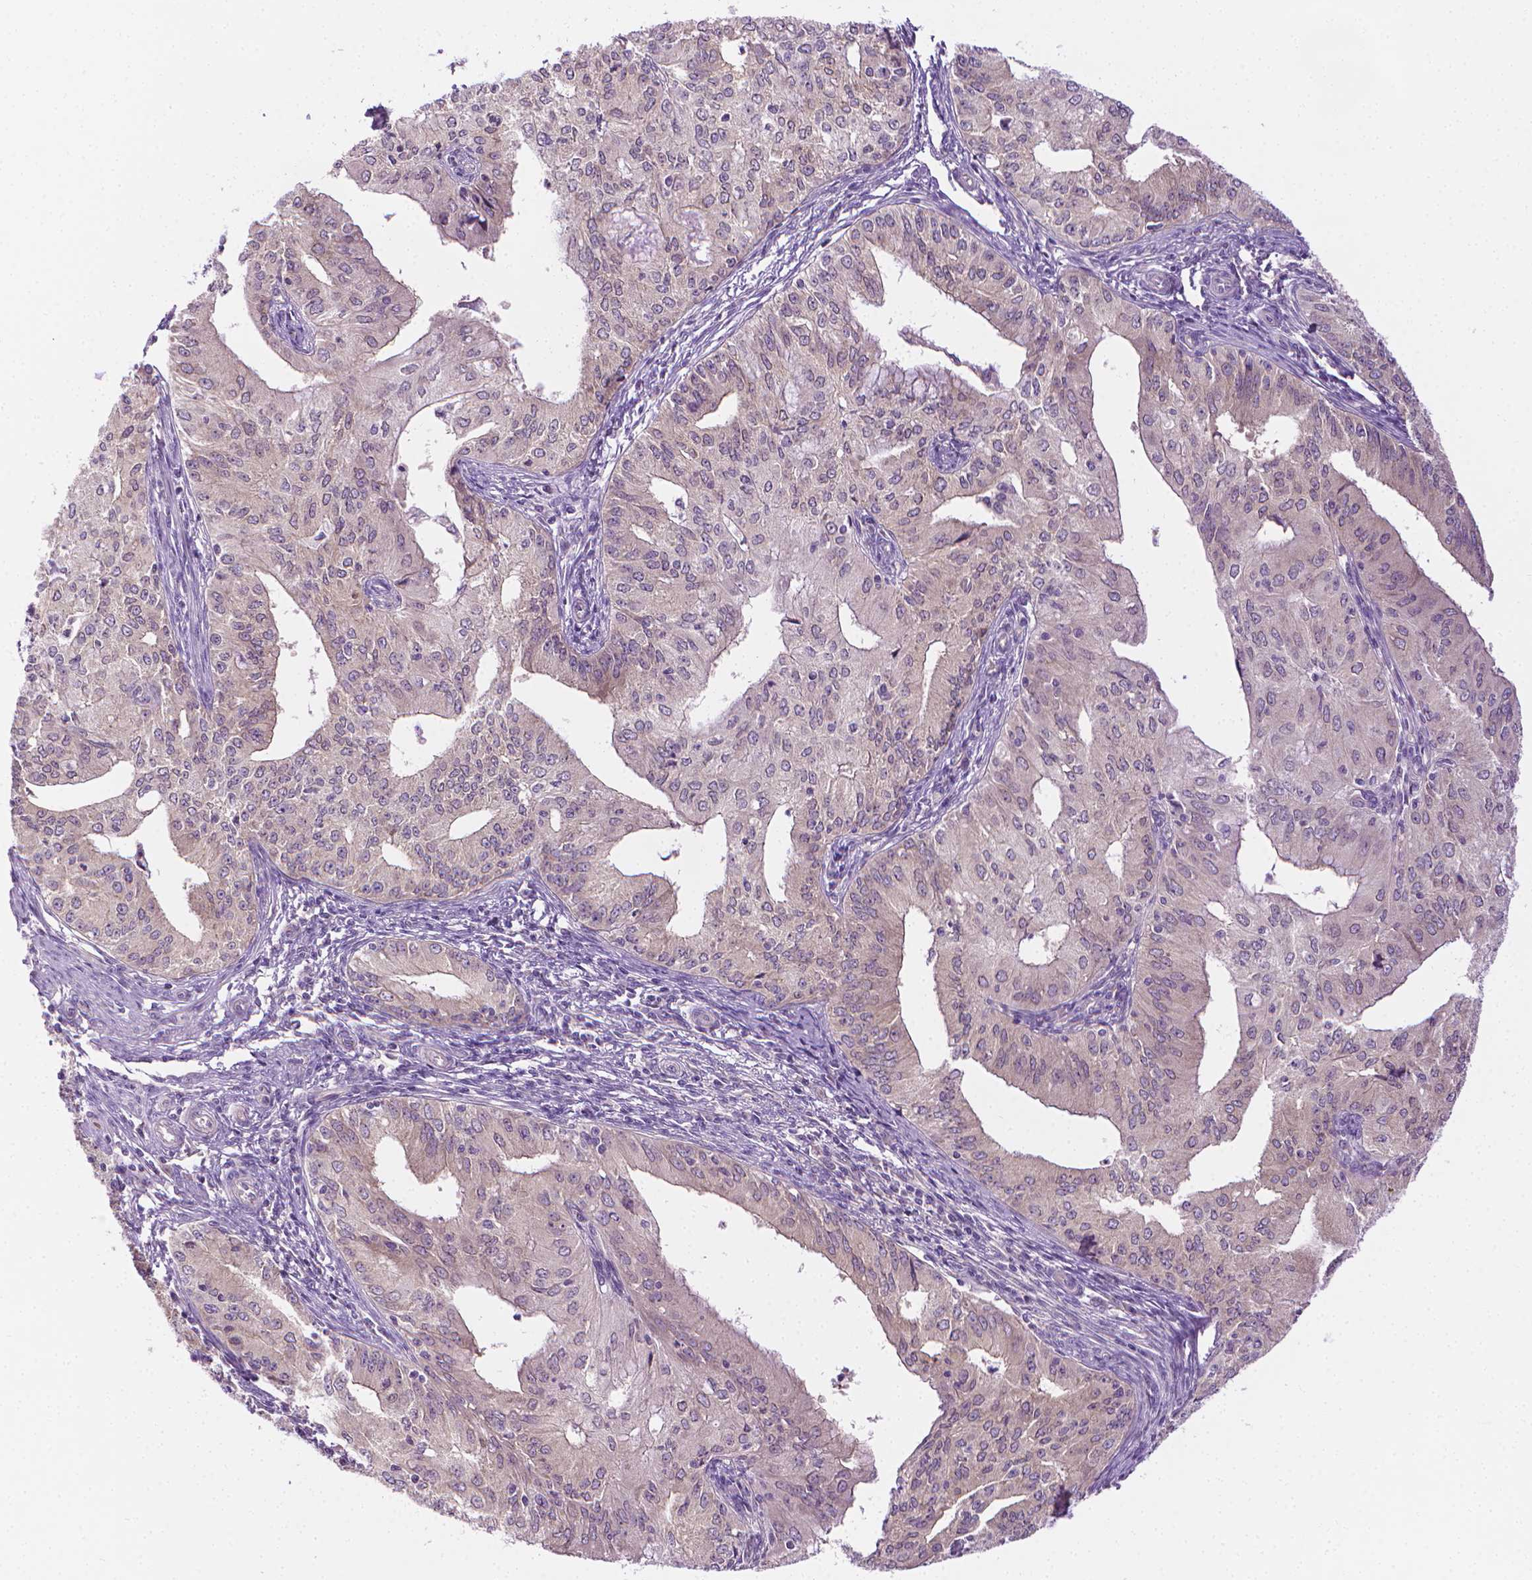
{"staining": {"intensity": "negative", "quantity": "none", "location": "none"}, "tissue": "endometrial cancer", "cell_type": "Tumor cells", "image_type": "cancer", "snomed": [{"axis": "morphology", "description": "Adenocarcinoma, NOS"}, {"axis": "topography", "description": "Endometrium"}], "caption": "This is an IHC photomicrograph of human endometrial cancer. There is no expression in tumor cells.", "gene": "MCOLN3", "patient": {"sex": "female", "age": 50}}